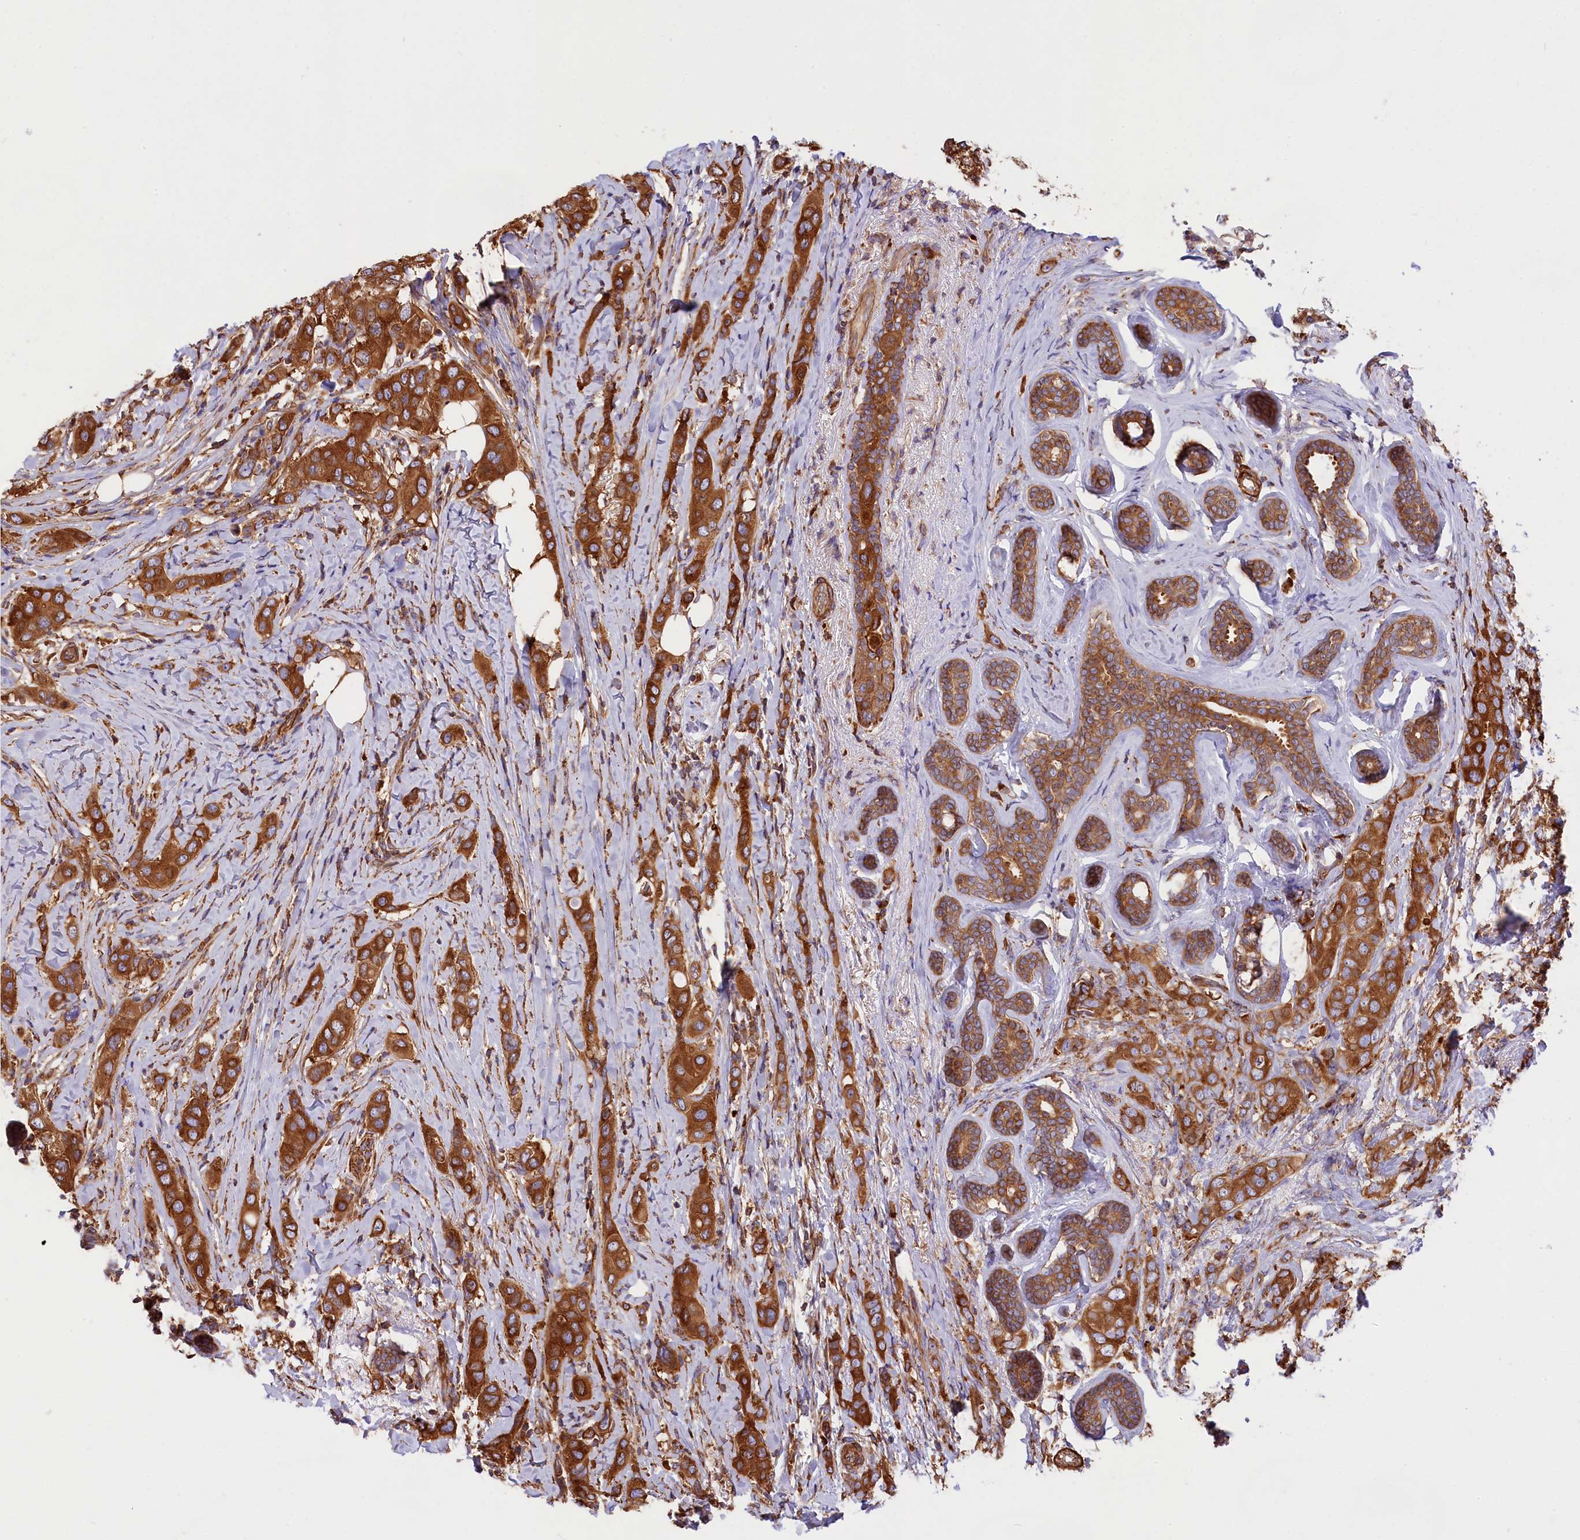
{"staining": {"intensity": "strong", "quantity": ">75%", "location": "cytoplasmic/membranous"}, "tissue": "breast cancer", "cell_type": "Tumor cells", "image_type": "cancer", "snomed": [{"axis": "morphology", "description": "Lobular carcinoma"}, {"axis": "topography", "description": "Breast"}], "caption": "IHC histopathology image of breast cancer (lobular carcinoma) stained for a protein (brown), which exhibits high levels of strong cytoplasmic/membranous expression in about >75% of tumor cells.", "gene": "GYS1", "patient": {"sex": "female", "age": 51}}